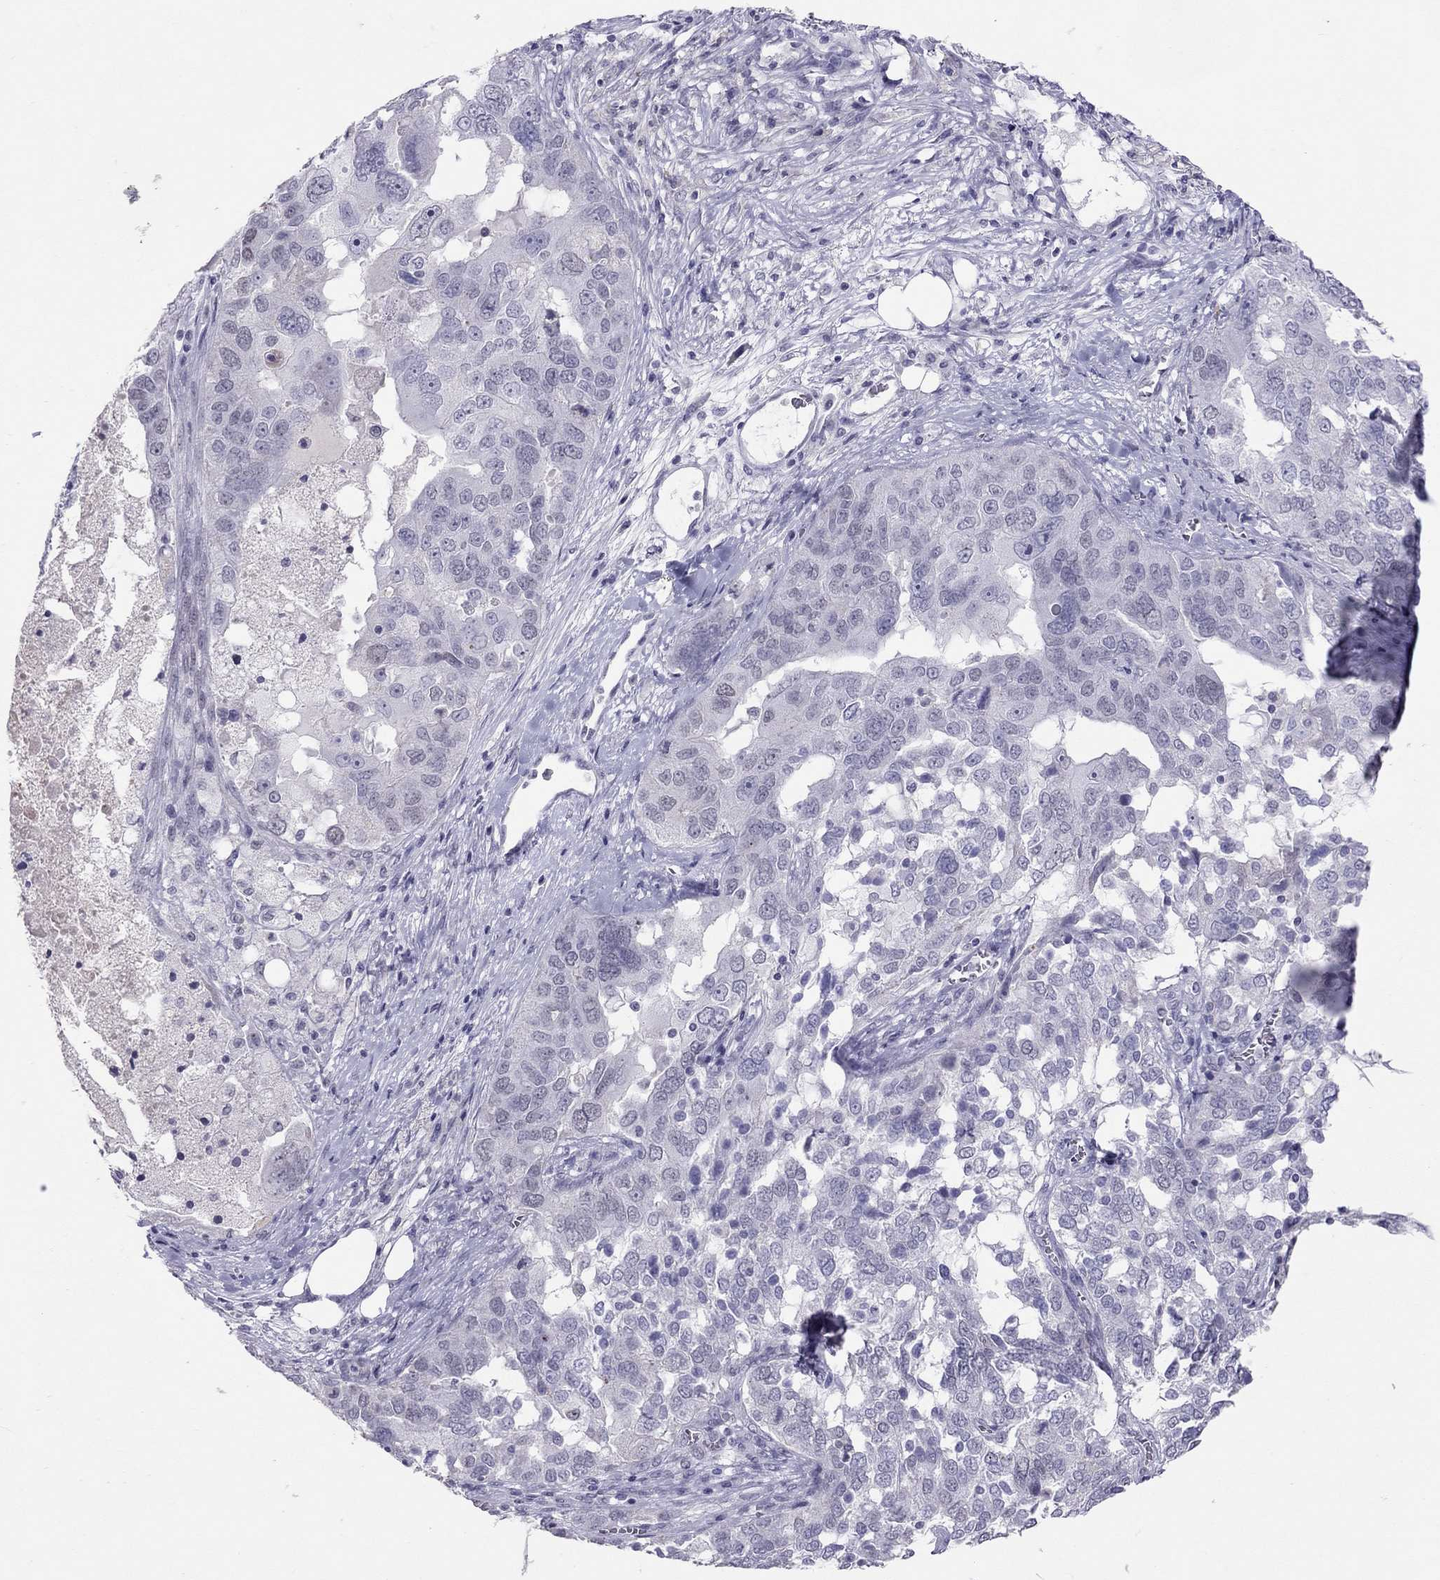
{"staining": {"intensity": "negative", "quantity": "none", "location": "none"}, "tissue": "ovarian cancer", "cell_type": "Tumor cells", "image_type": "cancer", "snomed": [{"axis": "morphology", "description": "Carcinoma, endometroid"}, {"axis": "topography", "description": "Soft tissue"}, {"axis": "topography", "description": "Ovary"}], "caption": "Immunohistochemistry of endometroid carcinoma (ovarian) shows no staining in tumor cells.", "gene": "JHY", "patient": {"sex": "female", "age": 52}}